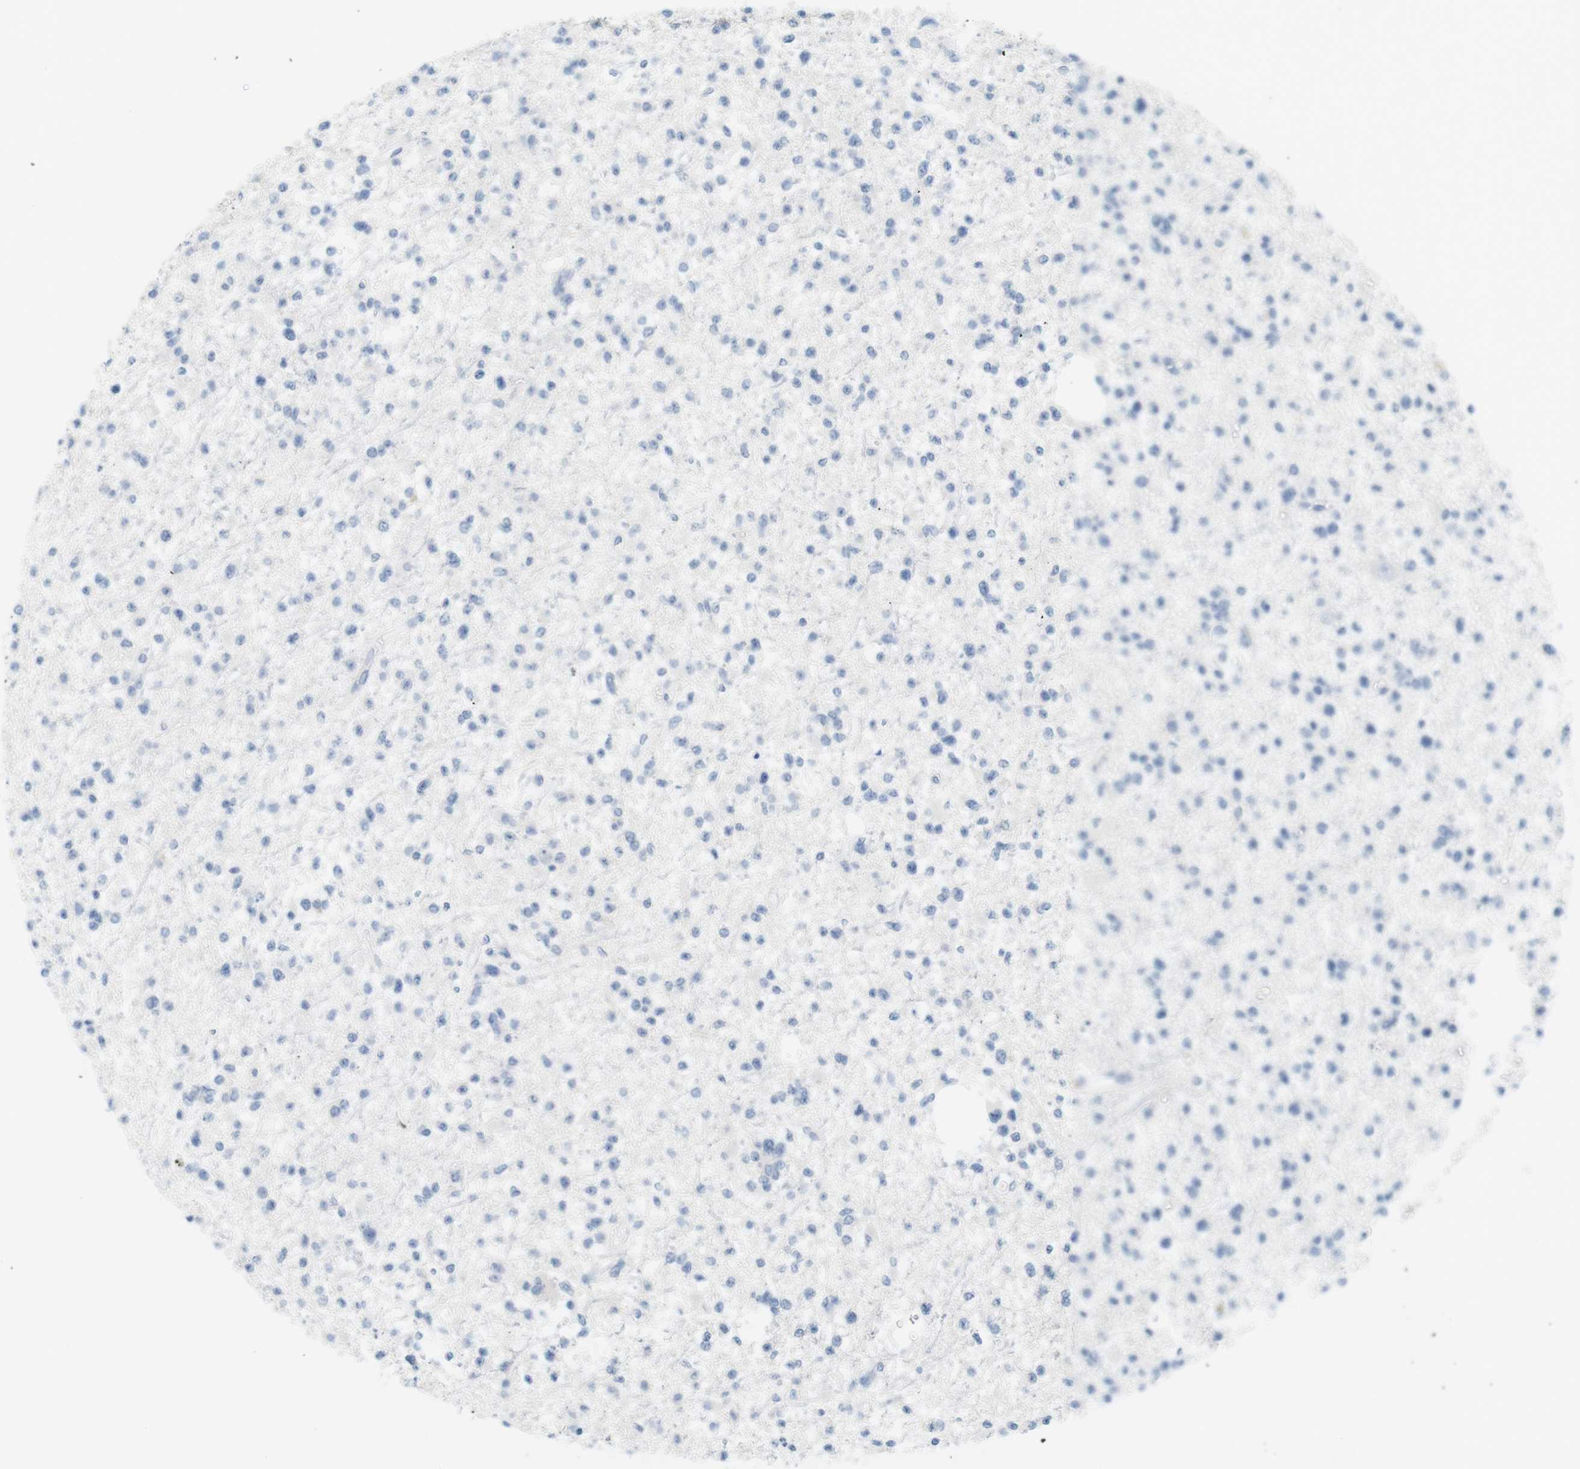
{"staining": {"intensity": "negative", "quantity": "none", "location": "none"}, "tissue": "glioma", "cell_type": "Tumor cells", "image_type": "cancer", "snomed": [{"axis": "morphology", "description": "Glioma, malignant, Low grade"}, {"axis": "topography", "description": "Brain"}], "caption": "A photomicrograph of glioma stained for a protein exhibits no brown staining in tumor cells.", "gene": "CREB3L2", "patient": {"sex": "female", "age": 22}}